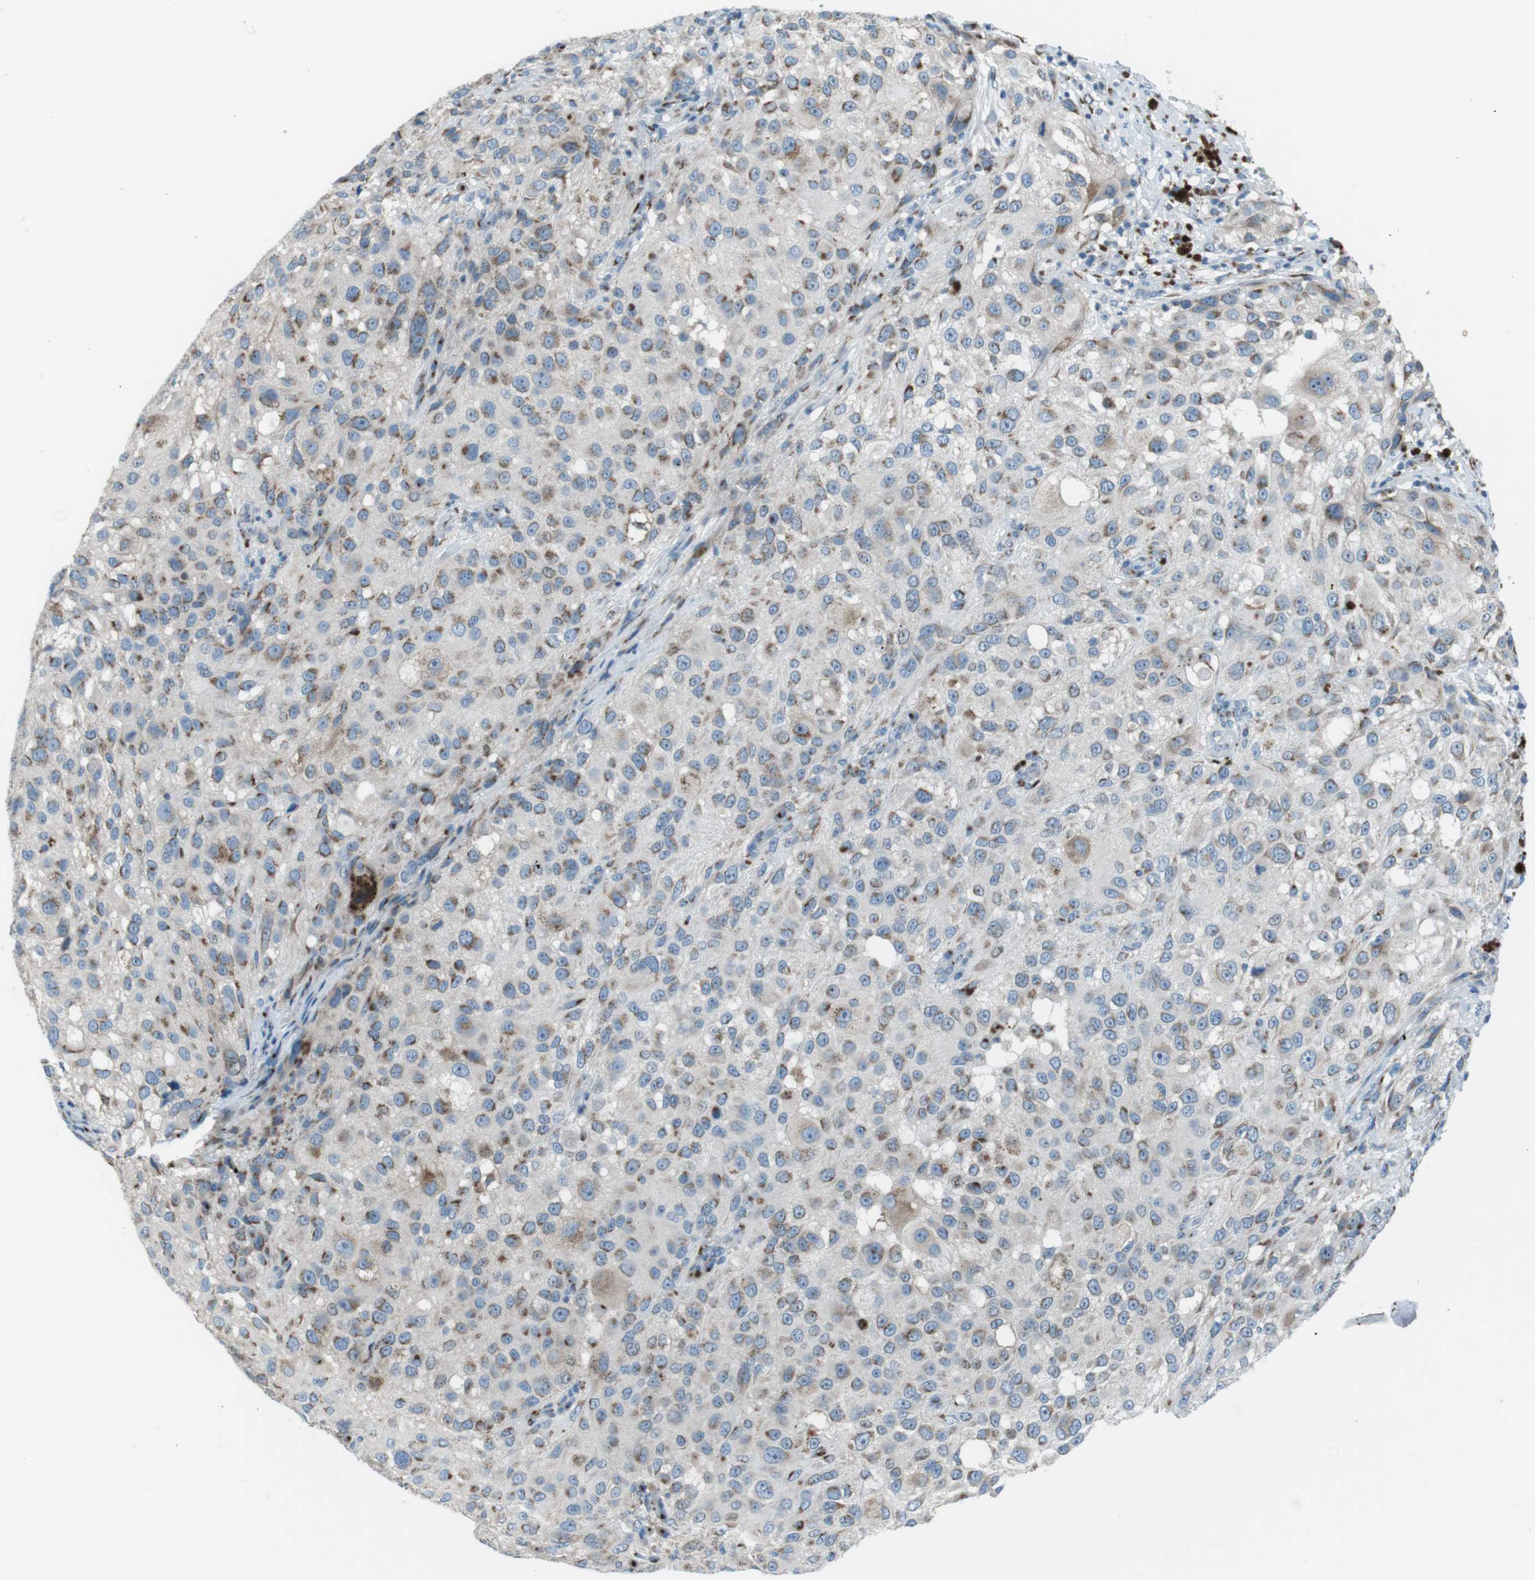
{"staining": {"intensity": "moderate", "quantity": "25%-75%", "location": "cytoplasmic/membranous"}, "tissue": "melanoma", "cell_type": "Tumor cells", "image_type": "cancer", "snomed": [{"axis": "morphology", "description": "Necrosis, NOS"}, {"axis": "morphology", "description": "Malignant melanoma, NOS"}, {"axis": "topography", "description": "Skin"}], "caption": "High-magnification brightfield microscopy of malignant melanoma stained with DAB (3,3'-diaminobenzidine) (brown) and counterstained with hematoxylin (blue). tumor cells exhibit moderate cytoplasmic/membranous expression is identified in about25%-75% of cells.", "gene": "TXNDC15", "patient": {"sex": "female", "age": 87}}